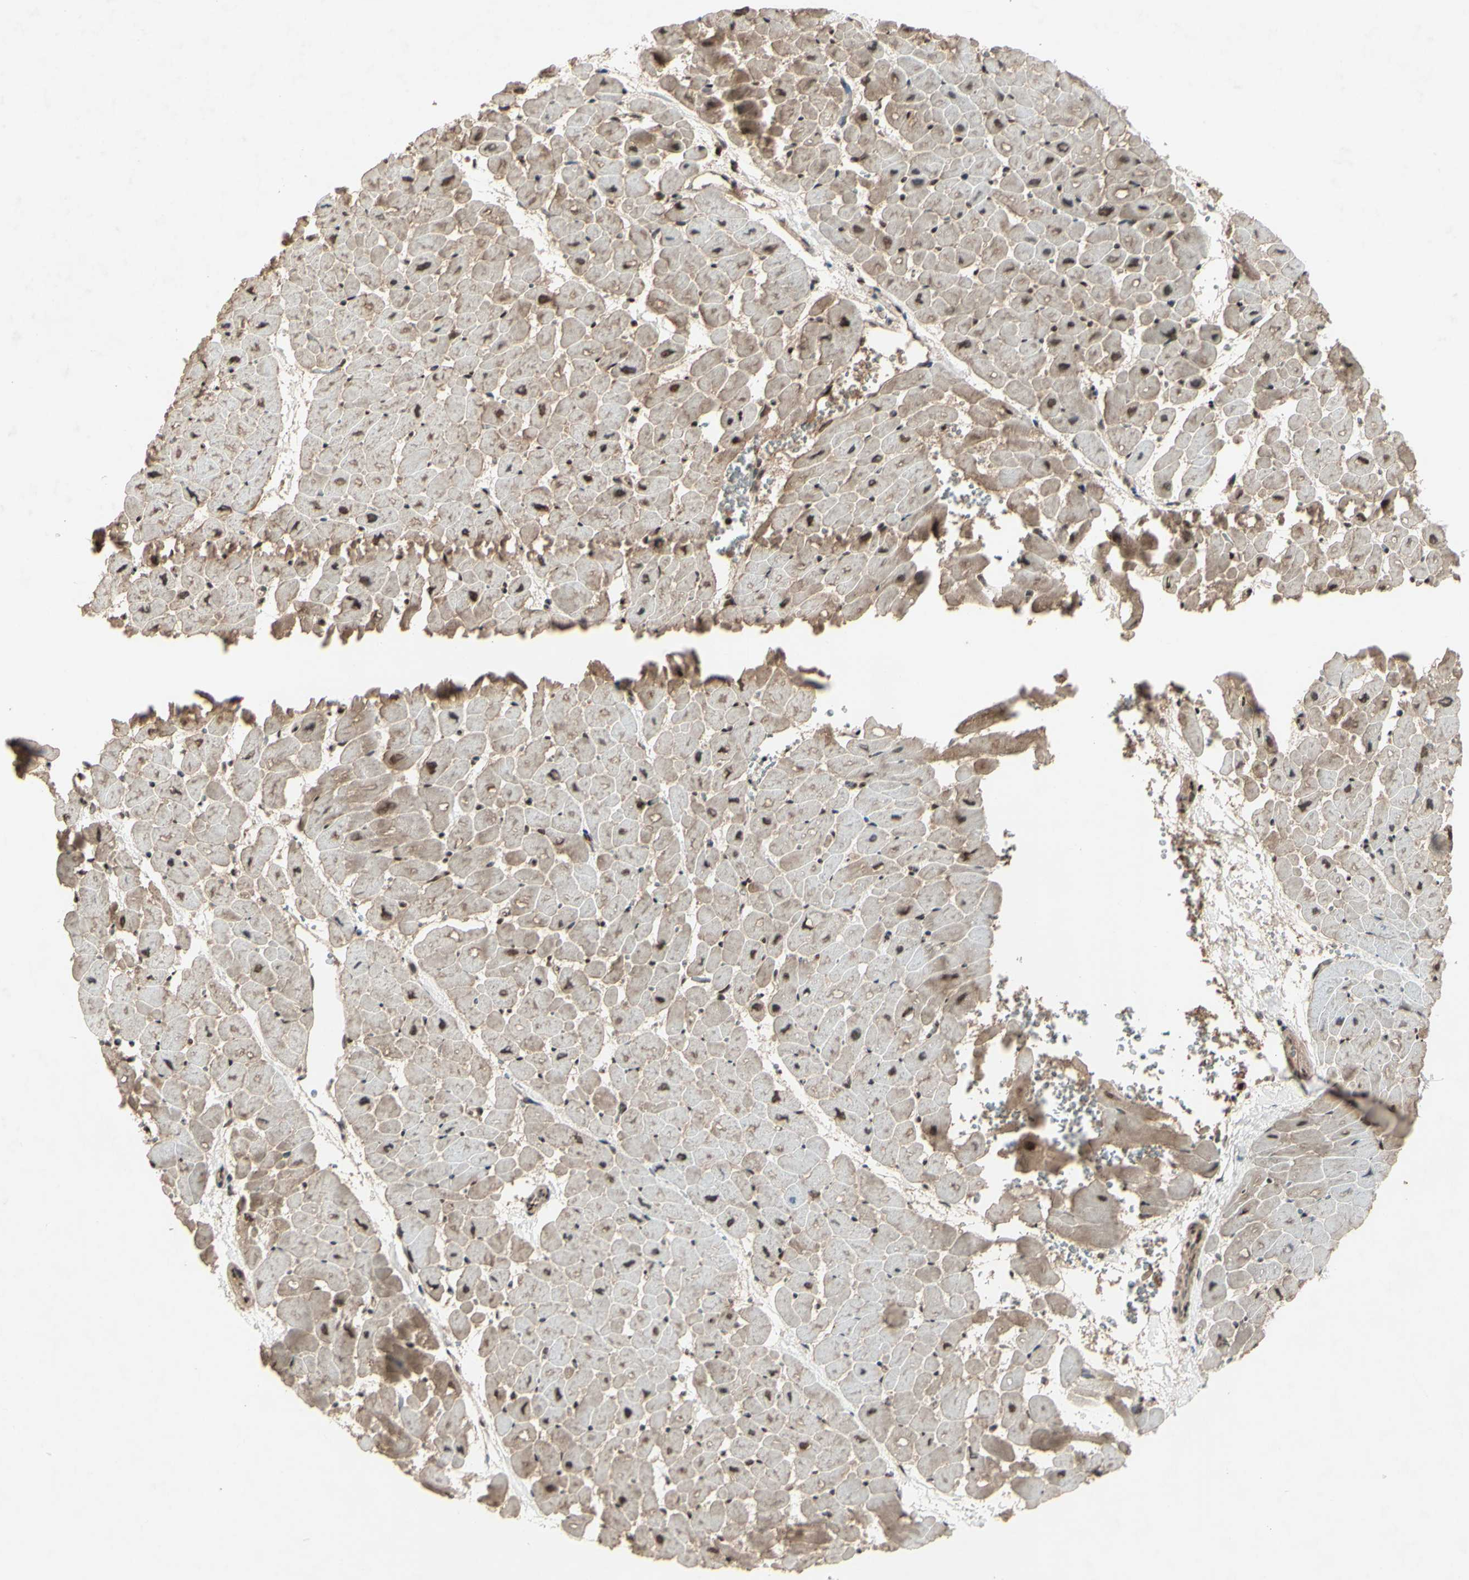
{"staining": {"intensity": "moderate", "quantity": "25%-75%", "location": "cytoplasmic/membranous,nuclear"}, "tissue": "heart muscle", "cell_type": "Cardiomyocytes", "image_type": "normal", "snomed": [{"axis": "morphology", "description": "Normal tissue, NOS"}, {"axis": "topography", "description": "Heart"}], "caption": "This is a photomicrograph of IHC staining of unremarkable heart muscle, which shows moderate expression in the cytoplasmic/membranous,nuclear of cardiomyocytes.", "gene": "SNW1", "patient": {"sex": "male", "age": 45}}